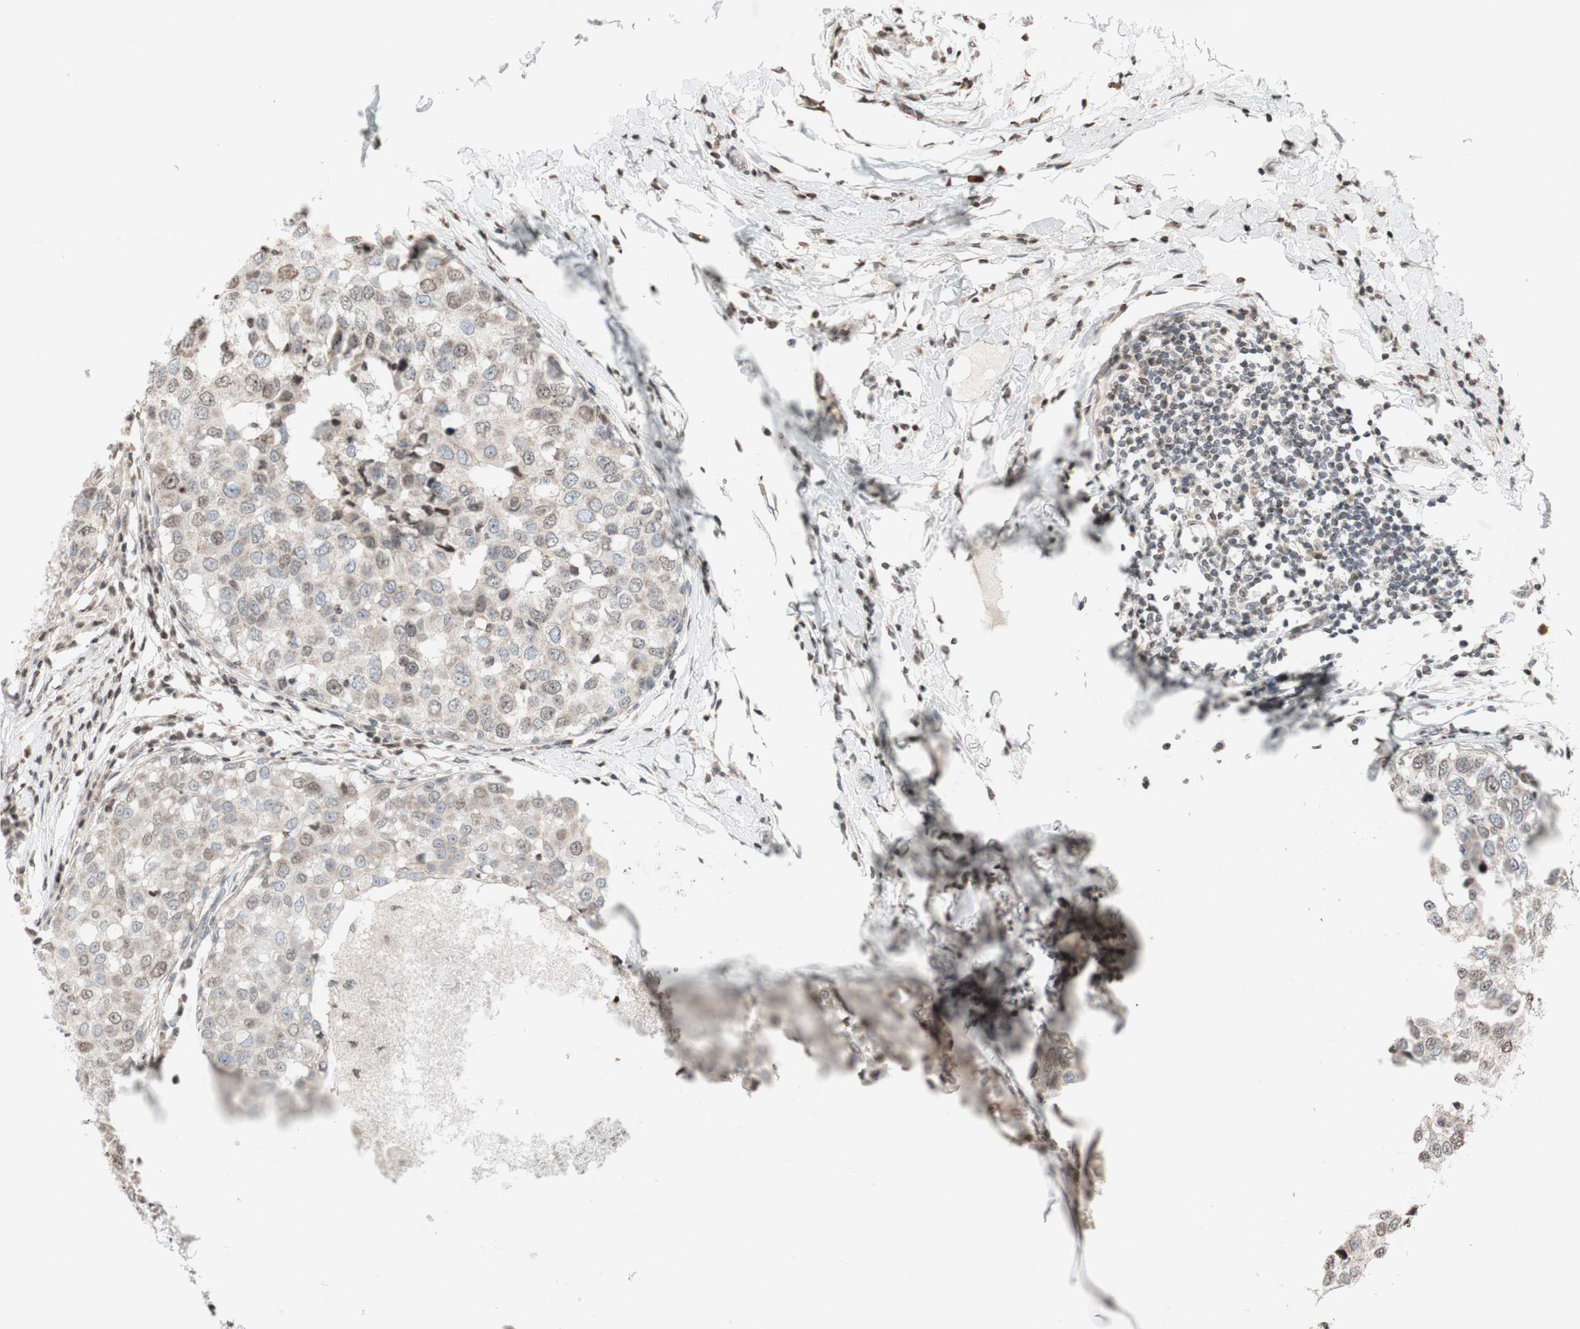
{"staining": {"intensity": "weak", "quantity": "<25%", "location": "cytoplasmic/membranous,nuclear"}, "tissue": "breast cancer", "cell_type": "Tumor cells", "image_type": "cancer", "snomed": [{"axis": "morphology", "description": "Duct carcinoma"}, {"axis": "topography", "description": "Breast"}], "caption": "Tumor cells show no significant staining in breast cancer.", "gene": "MCM6", "patient": {"sex": "female", "age": 27}}